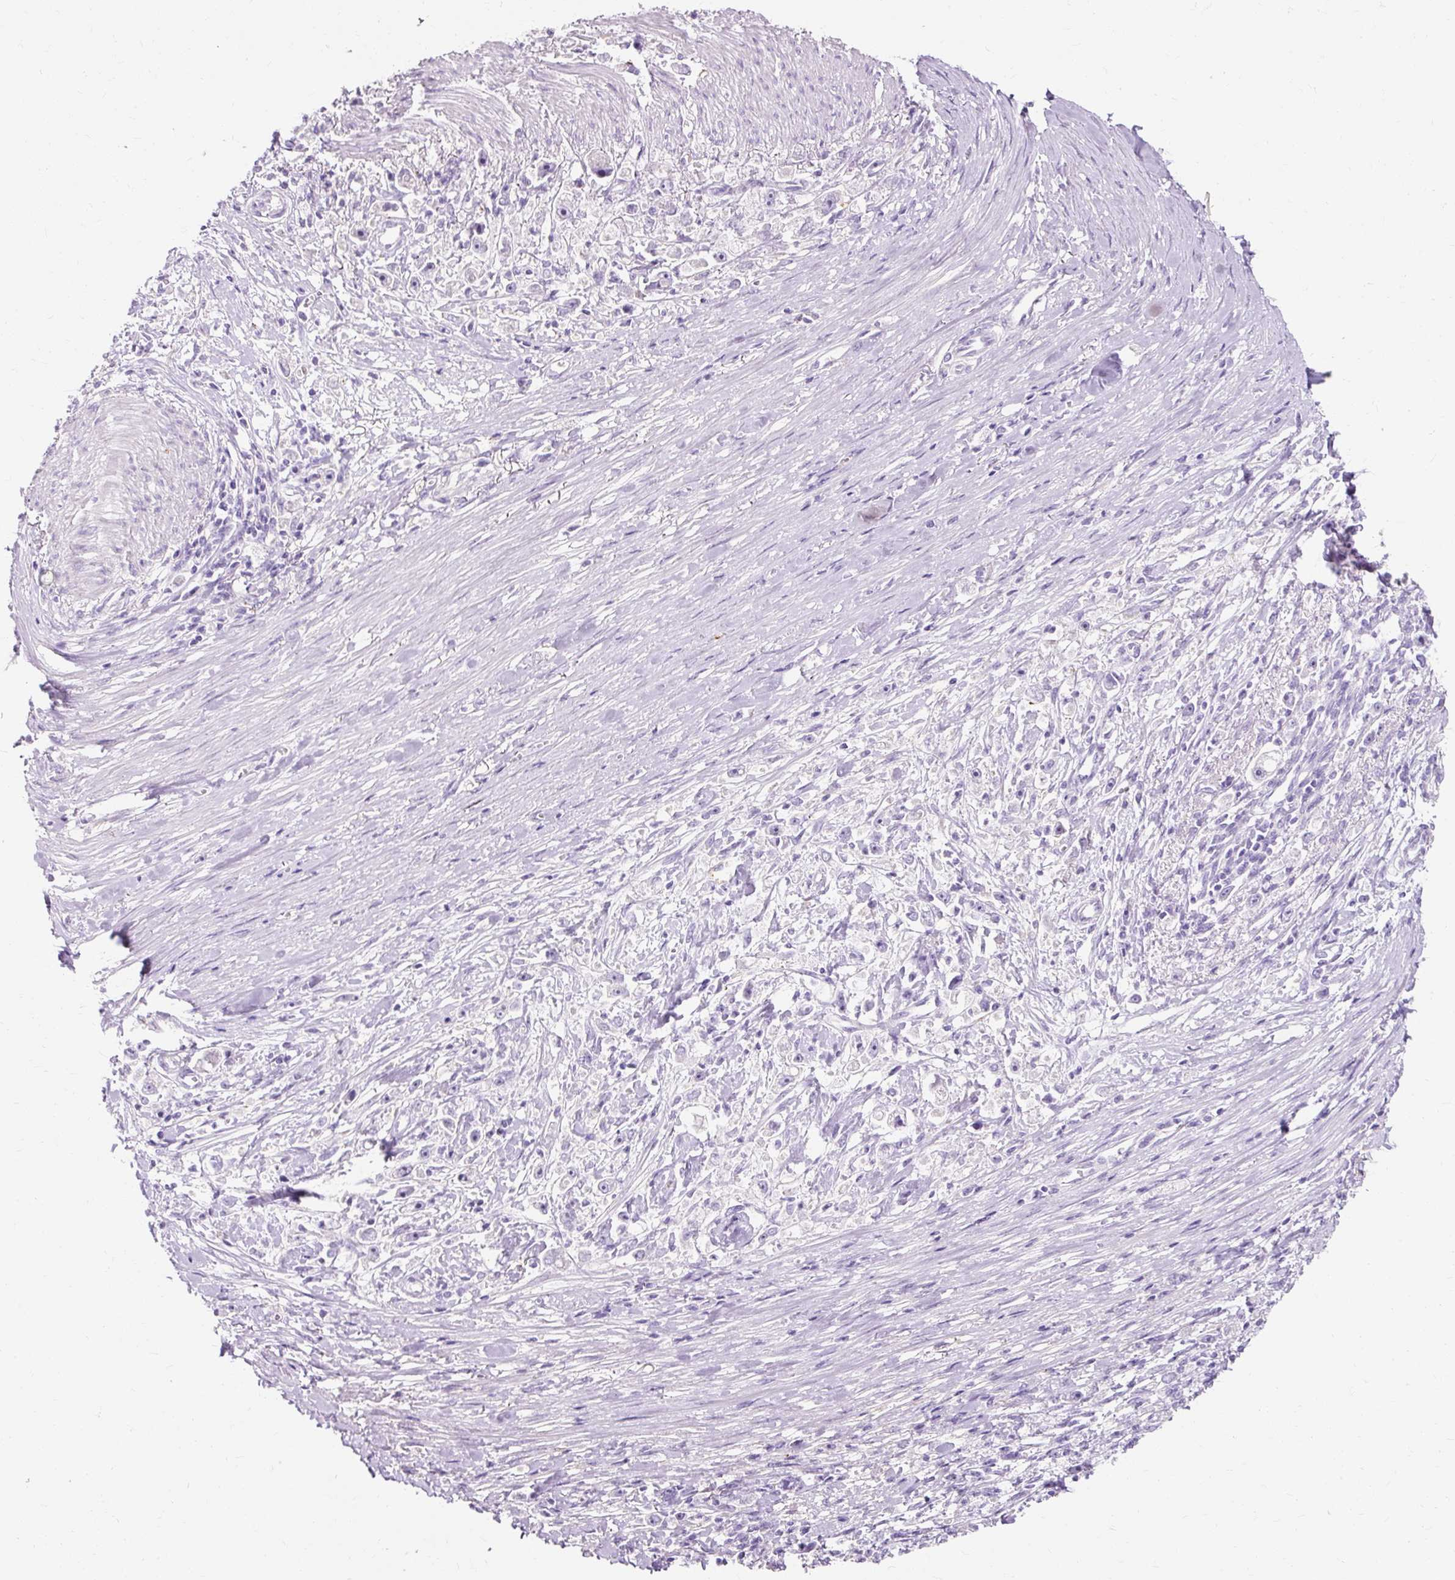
{"staining": {"intensity": "negative", "quantity": "none", "location": "none"}, "tissue": "stomach cancer", "cell_type": "Tumor cells", "image_type": "cancer", "snomed": [{"axis": "morphology", "description": "Adenocarcinoma, NOS"}, {"axis": "topography", "description": "Stomach"}], "caption": "Immunohistochemistry micrograph of neoplastic tissue: stomach adenocarcinoma stained with DAB (3,3'-diaminobenzidine) shows no significant protein expression in tumor cells. Nuclei are stained in blue.", "gene": "CLDN25", "patient": {"sex": "female", "age": 59}}